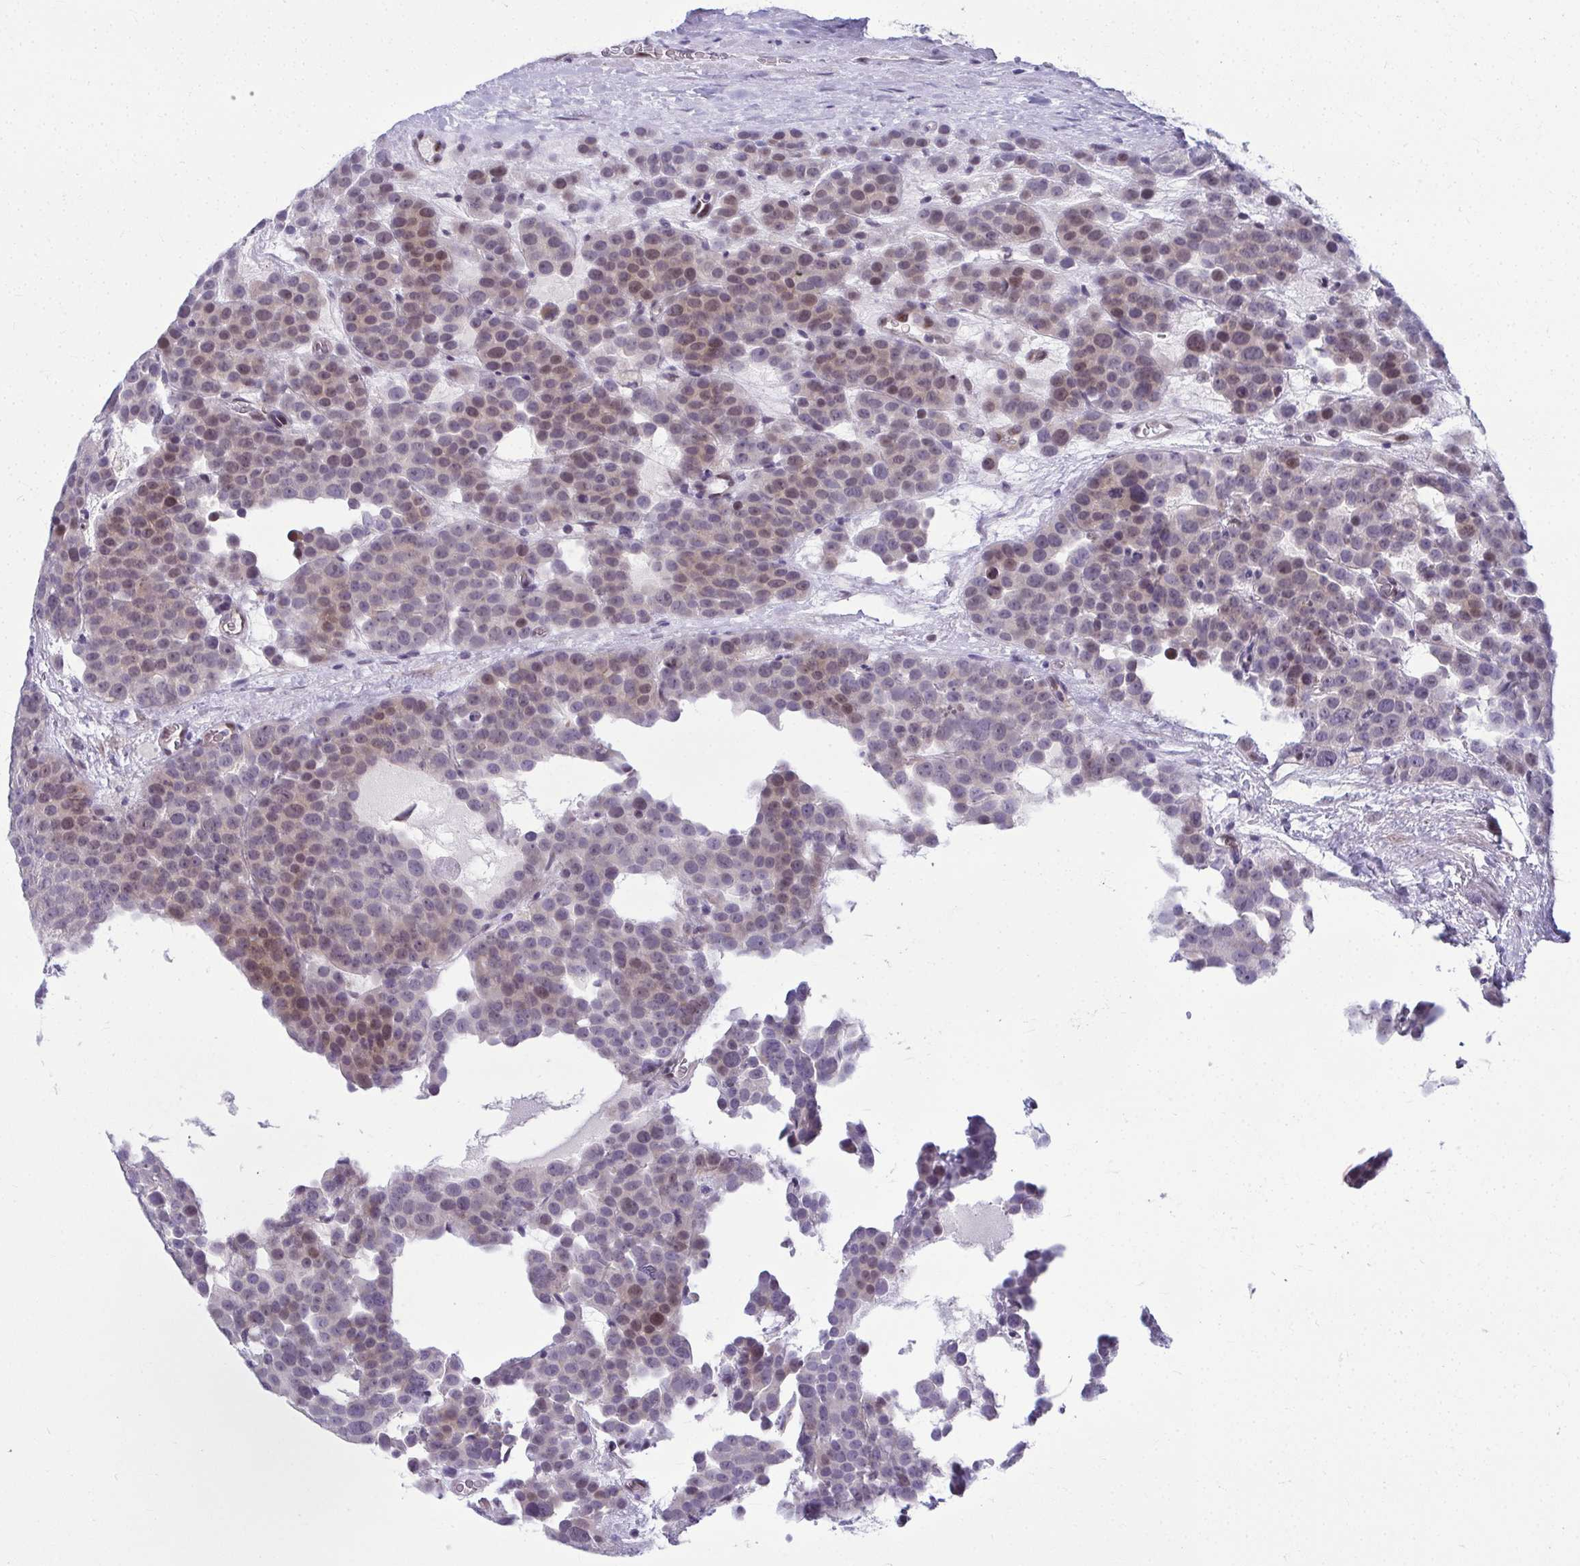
{"staining": {"intensity": "weak", "quantity": "25%-75%", "location": "nuclear"}, "tissue": "testis cancer", "cell_type": "Tumor cells", "image_type": "cancer", "snomed": [{"axis": "morphology", "description": "Seminoma, NOS"}, {"axis": "topography", "description": "Testis"}], "caption": "Human testis cancer stained with a brown dye reveals weak nuclear positive staining in approximately 25%-75% of tumor cells.", "gene": "ODF1", "patient": {"sex": "male", "age": 71}}